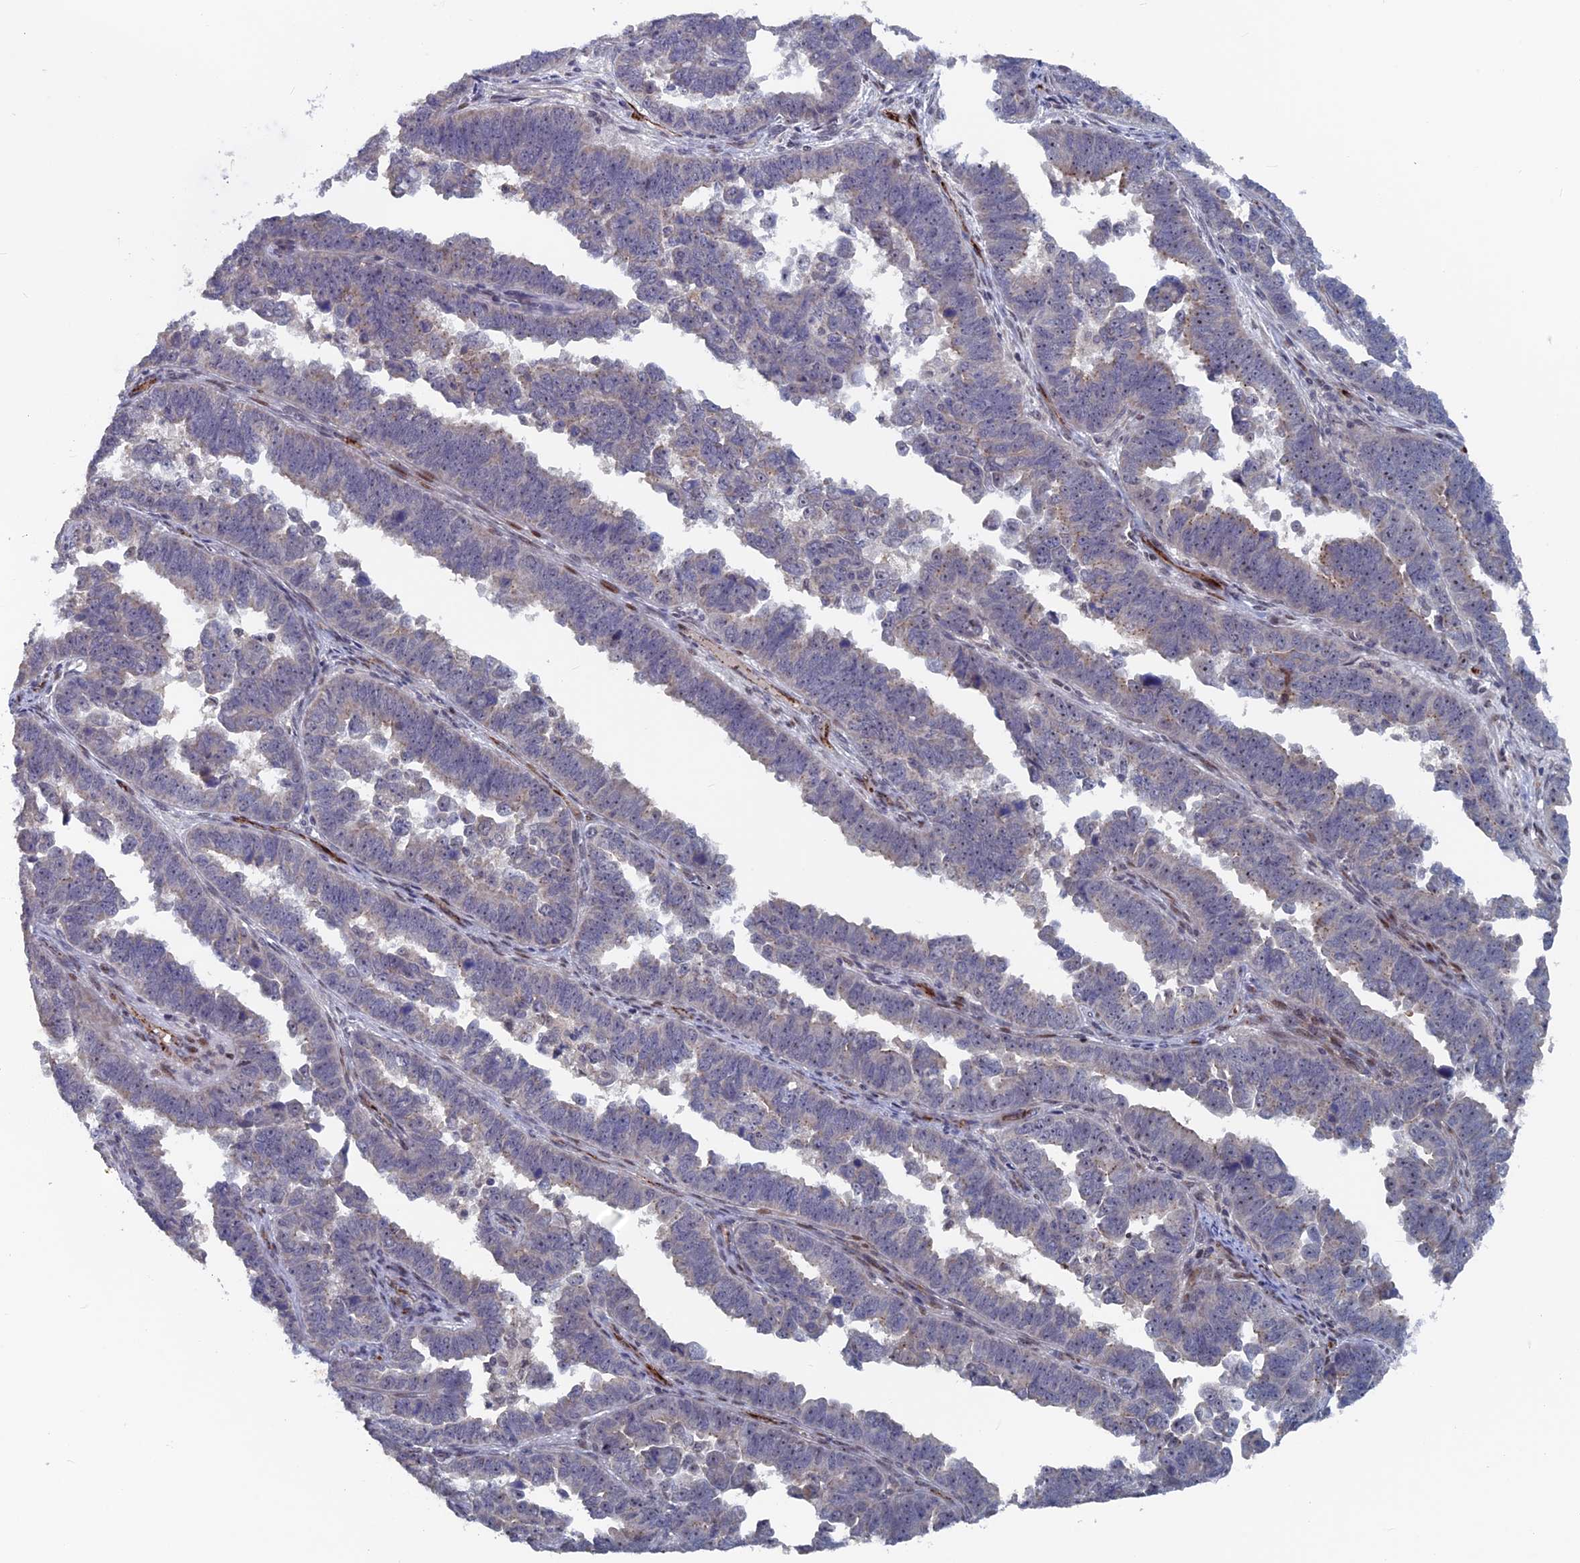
{"staining": {"intensity": "negative", "quantity": "none", "location": "none"}, "tissue": "endometrial cancer", "cell_type": "Tumor cells", "image_type": "cancer", "snomed": [{"axis": "morphology", "description": "Adenocarcinoma, NOS"}, {"axis": "topography", "description": "Endometrium"}], "caption": "Immunohistochemistry histopathology image of neoplastic tissue: endometrial cancer stained with DAB (3,3'-diaminobenzidine) demonstrates no significant protein staining in tumor cells. (Immunohistochemistry, brightfield microscopy, high magnification).", "gene": "SH3D21", "patient": {"sex": "female", "age": 75}}